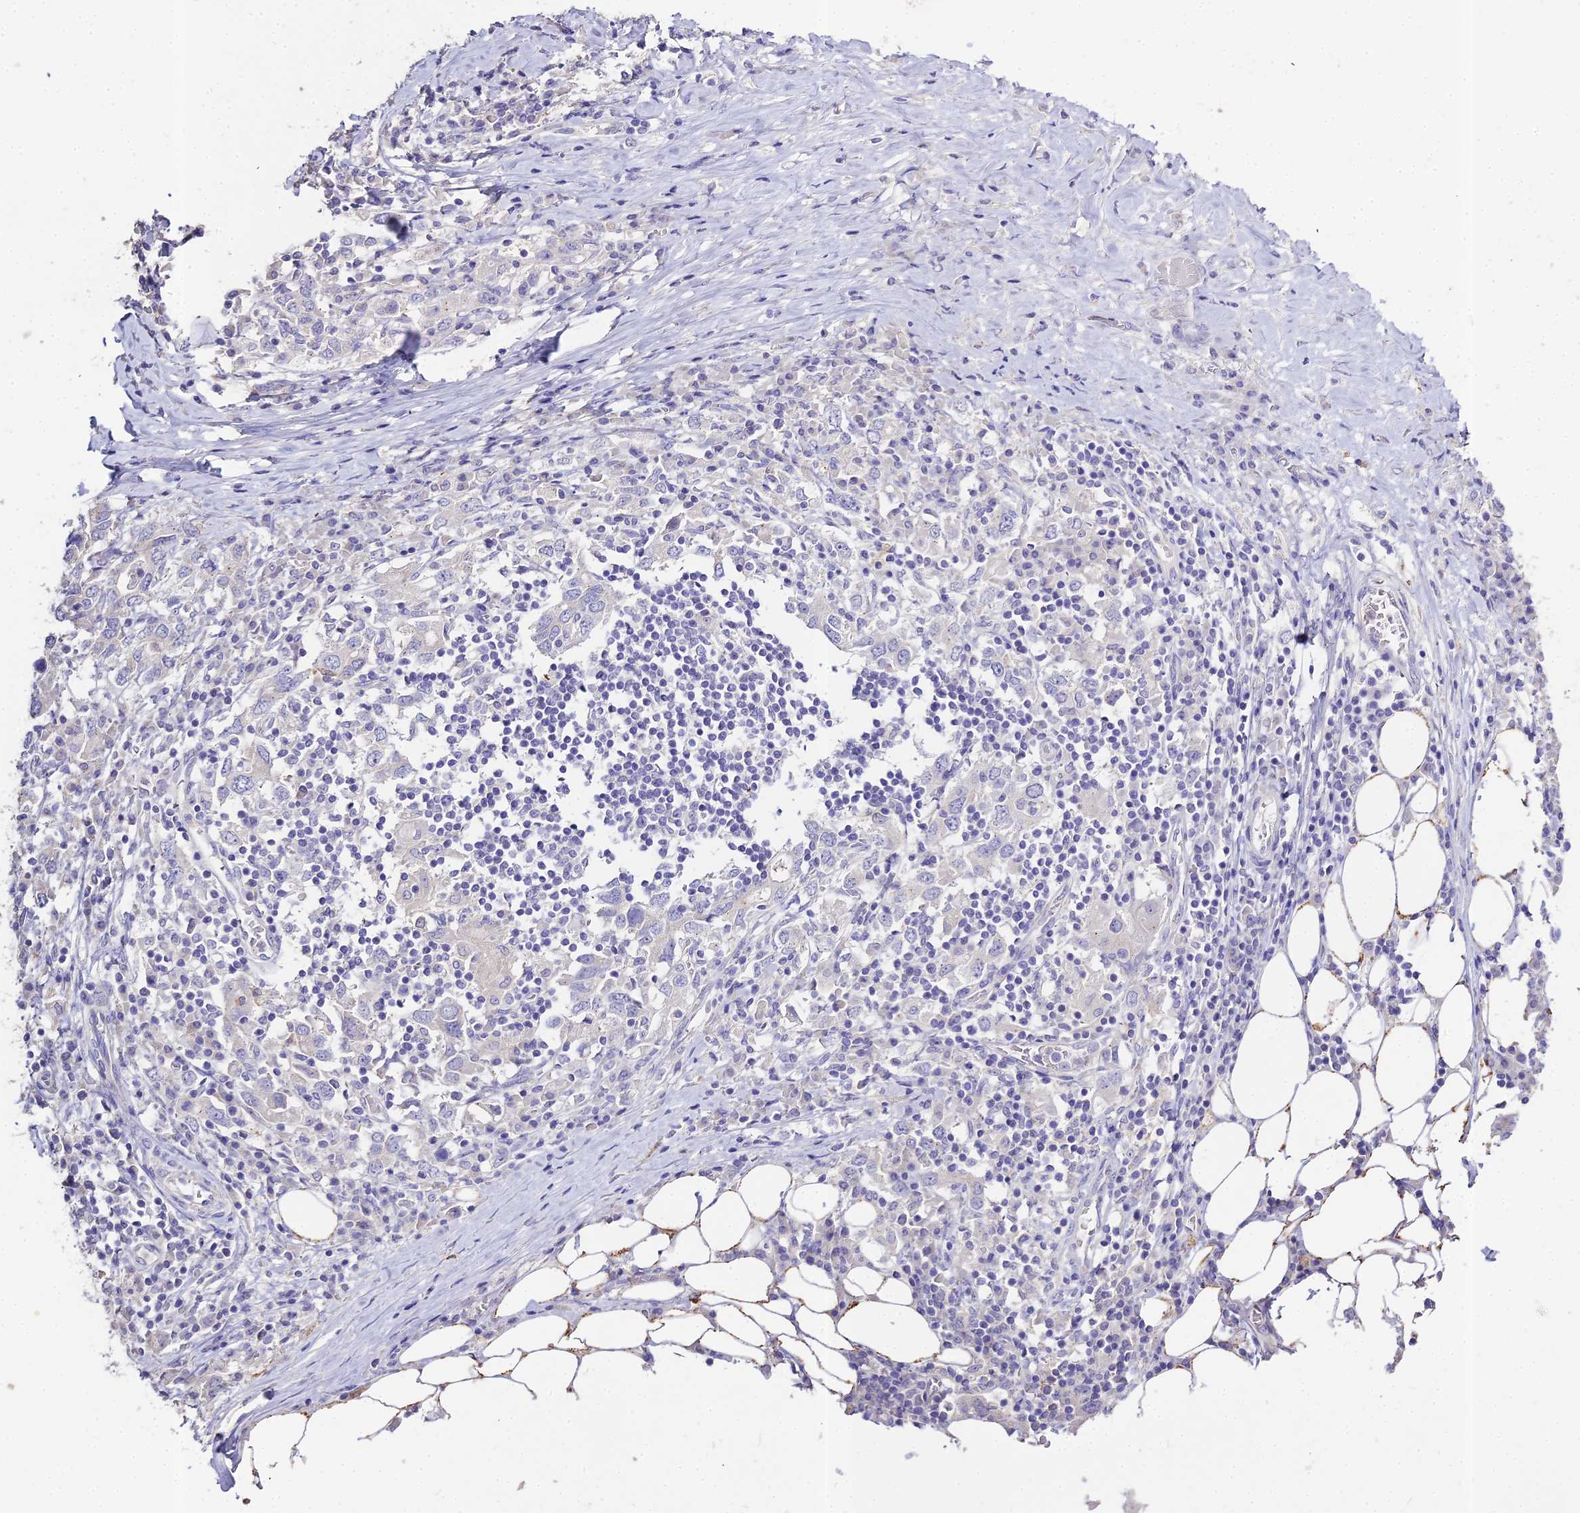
{"staining": {"intensity": "negative", "quantity": "none", "location": "none"}, "tissue": "stomach cancer", "cell_type": "Tumor cells", "image_type": "cancer", "snomed": [{"axis": "morphology", "description": "Adenocarcinoma, NOS"}, {"axis": "topography", "description": "Stomach, upper"}, {"axis": "topography", "description": "Stomach"}], "caption": "There is no significant positivity in tumor cells of stomach cancer (adenocarcinoma). (Brightfield microscopy of DAB immunohistochemistry (IHC) at high magnification).", "gene": "GLYAT", "patient": {"sex": "male", "age": 62}}